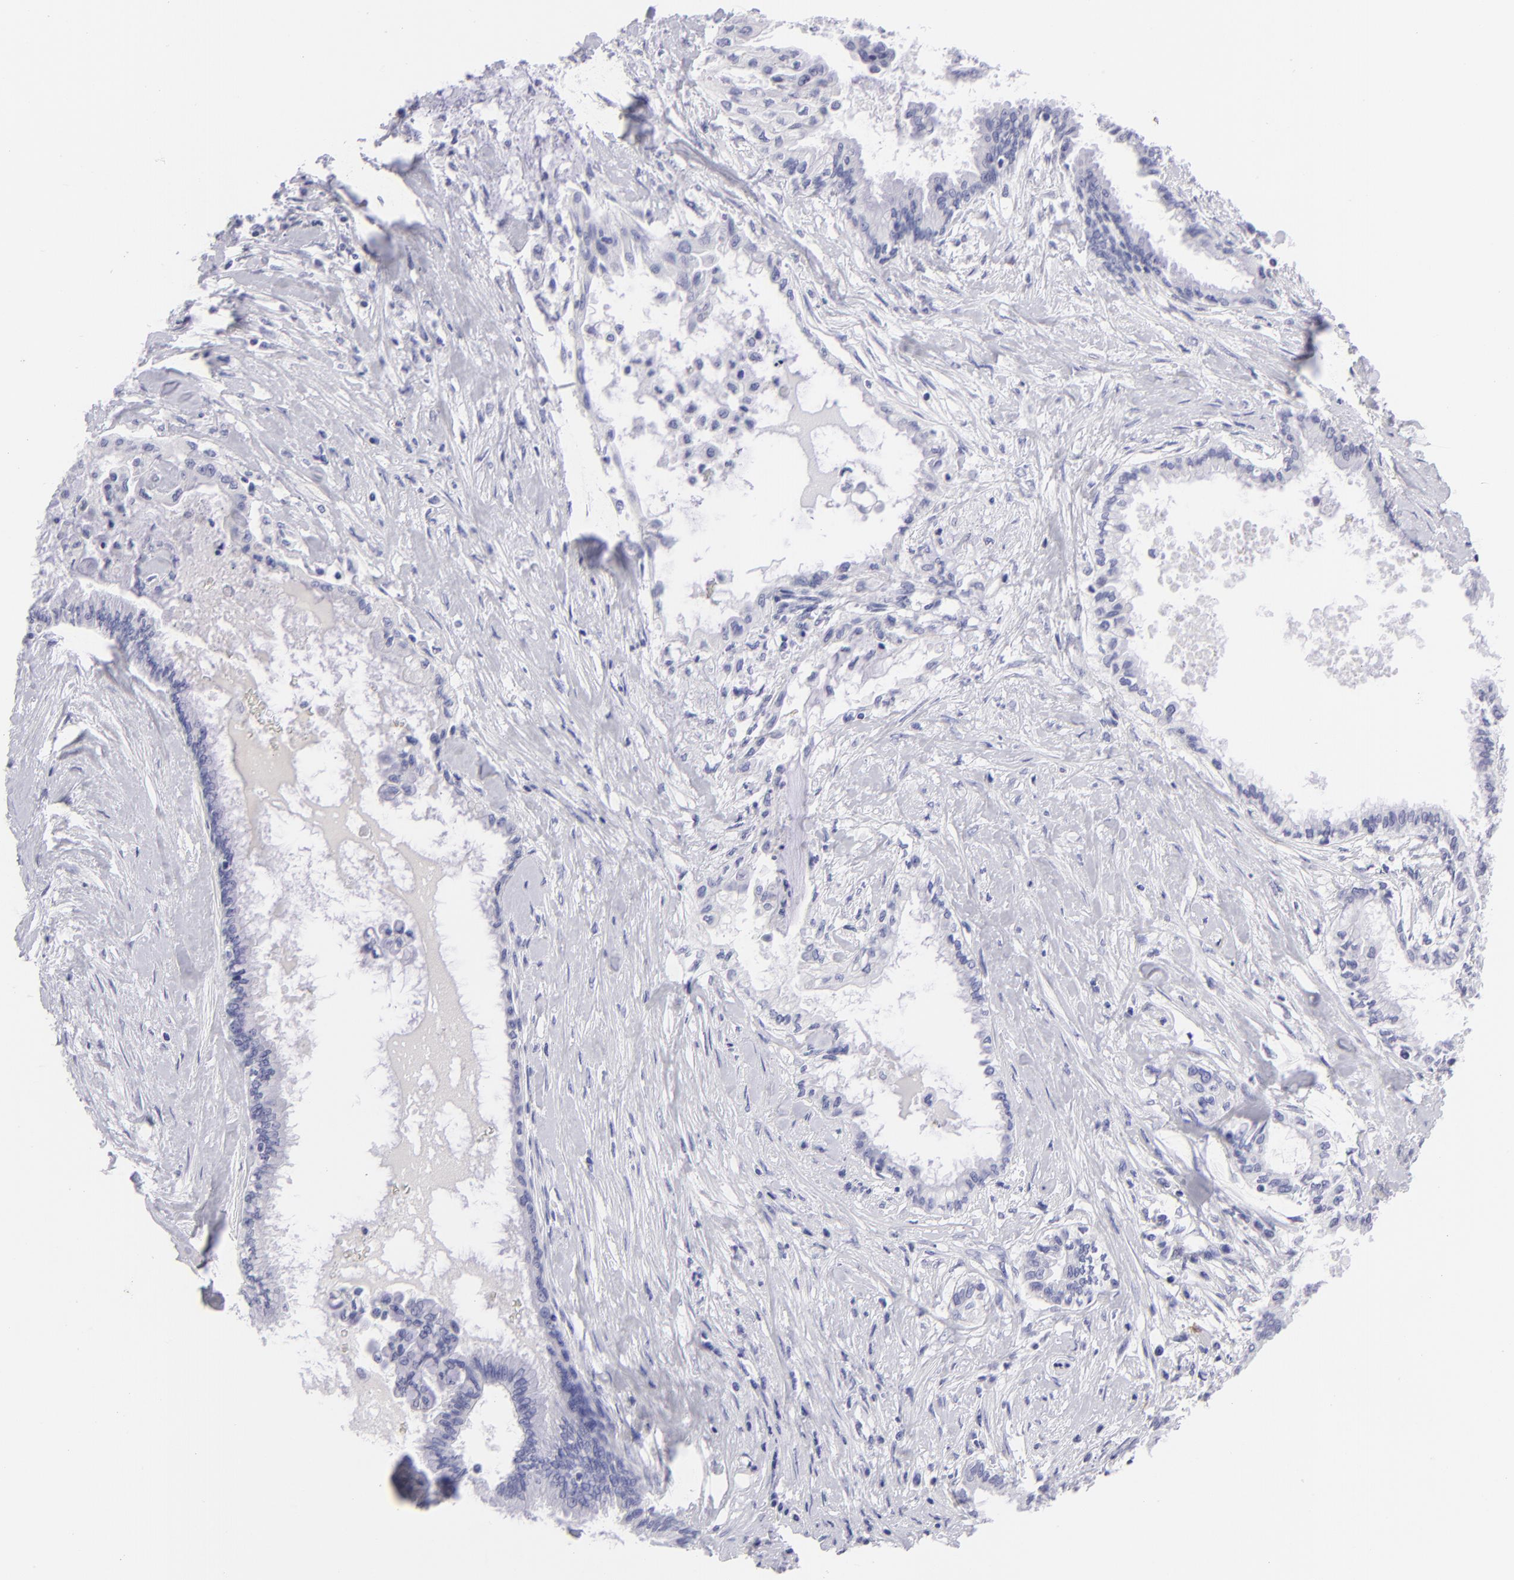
{"staining": {"intensity": "negative", "quantity": "none", "location": "none"}, "tissue": "pancreatic cancer", "cell_type": "Tumor cells", "image_type": "cancer", "snomed": [{"axis": "morphology", "description": "Adenocarcinoma, NOS"}, {"axis": "topography", "description": "Pancreas"}], "caption": "A high-resolution micrograph shows IHC staining of pancreatic cancer, which demonstrates no significant staining in tumor cells.", "gene": "SLC1A2", "patient": {"sex": "female", "age": 64}}